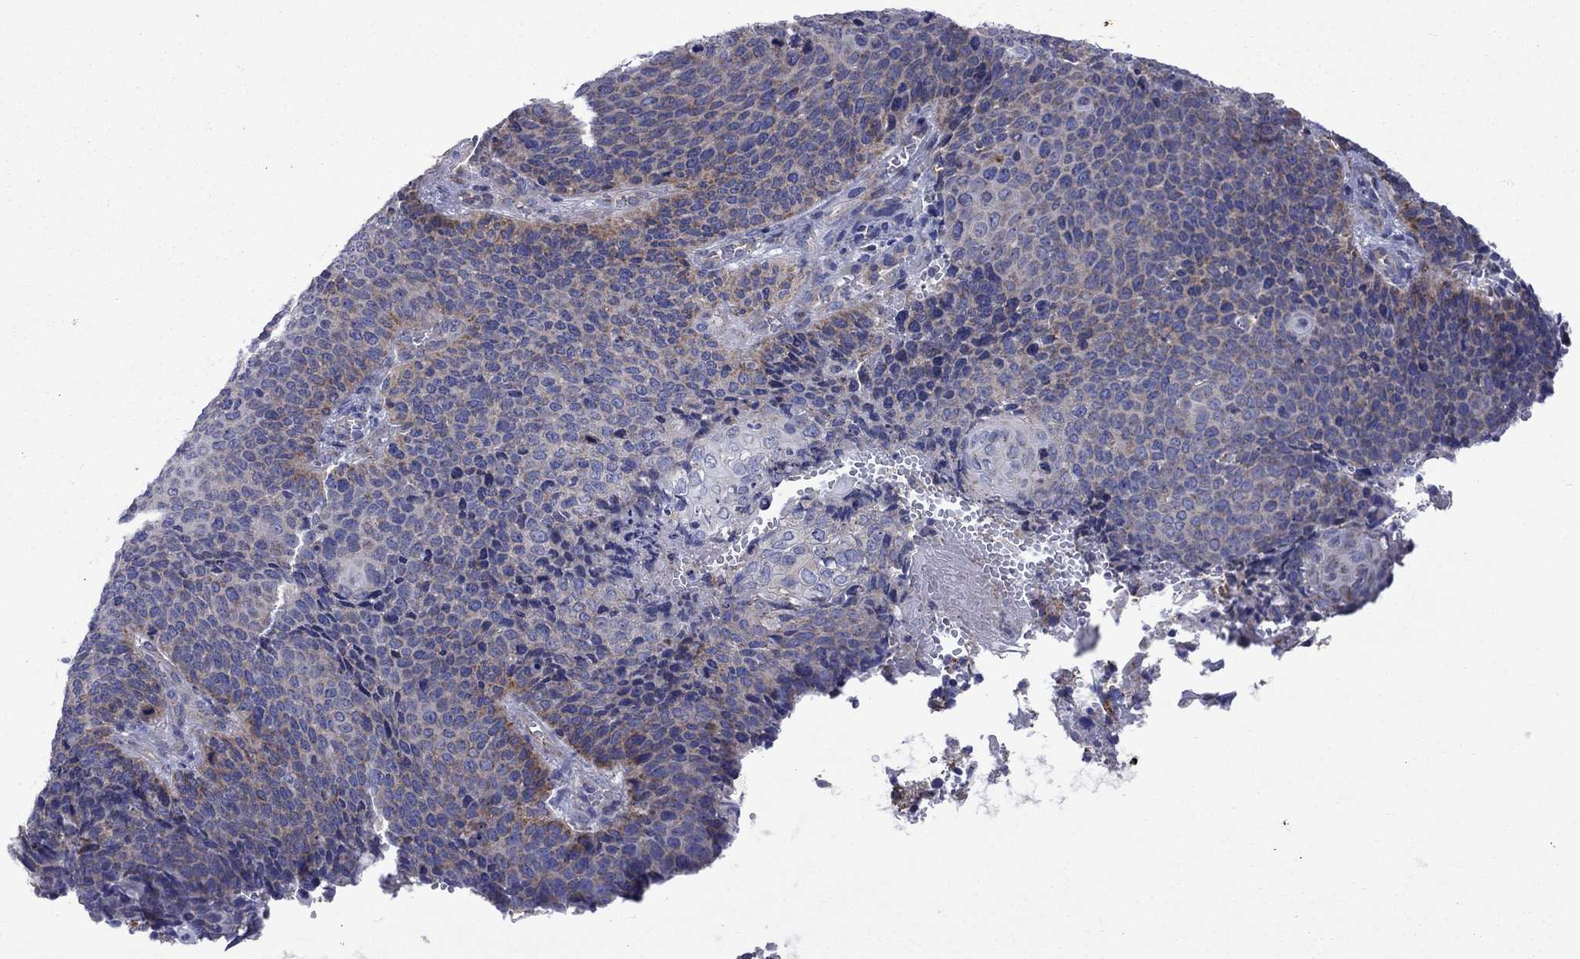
{"staining": {"intensity": "moderate", "quantity": "<25%", "location": "cytoplasmic/membranous"}, "tissue": "cervical cancer", "cell_type": "Tumor cells", "image_type": "cancer", "snomed": [{"axis": "morphology", "description": "Squamous cell carcinoma, NOS"}, {"axis": "topography", "description": "Cervix"}], "caption": "Immunohistochemistry photomicrograph of neoplastic tissue: squamous cell carcinoma (cervical) stained using IHC displays low levels of moderate protein expression localized specifically in the cytoplasmic/membranous of tumor cells, appearing as a cytoplasmic/membranous brown color.", "gene": "CISD1", "patient": {"sex": "female", "age": 39}}